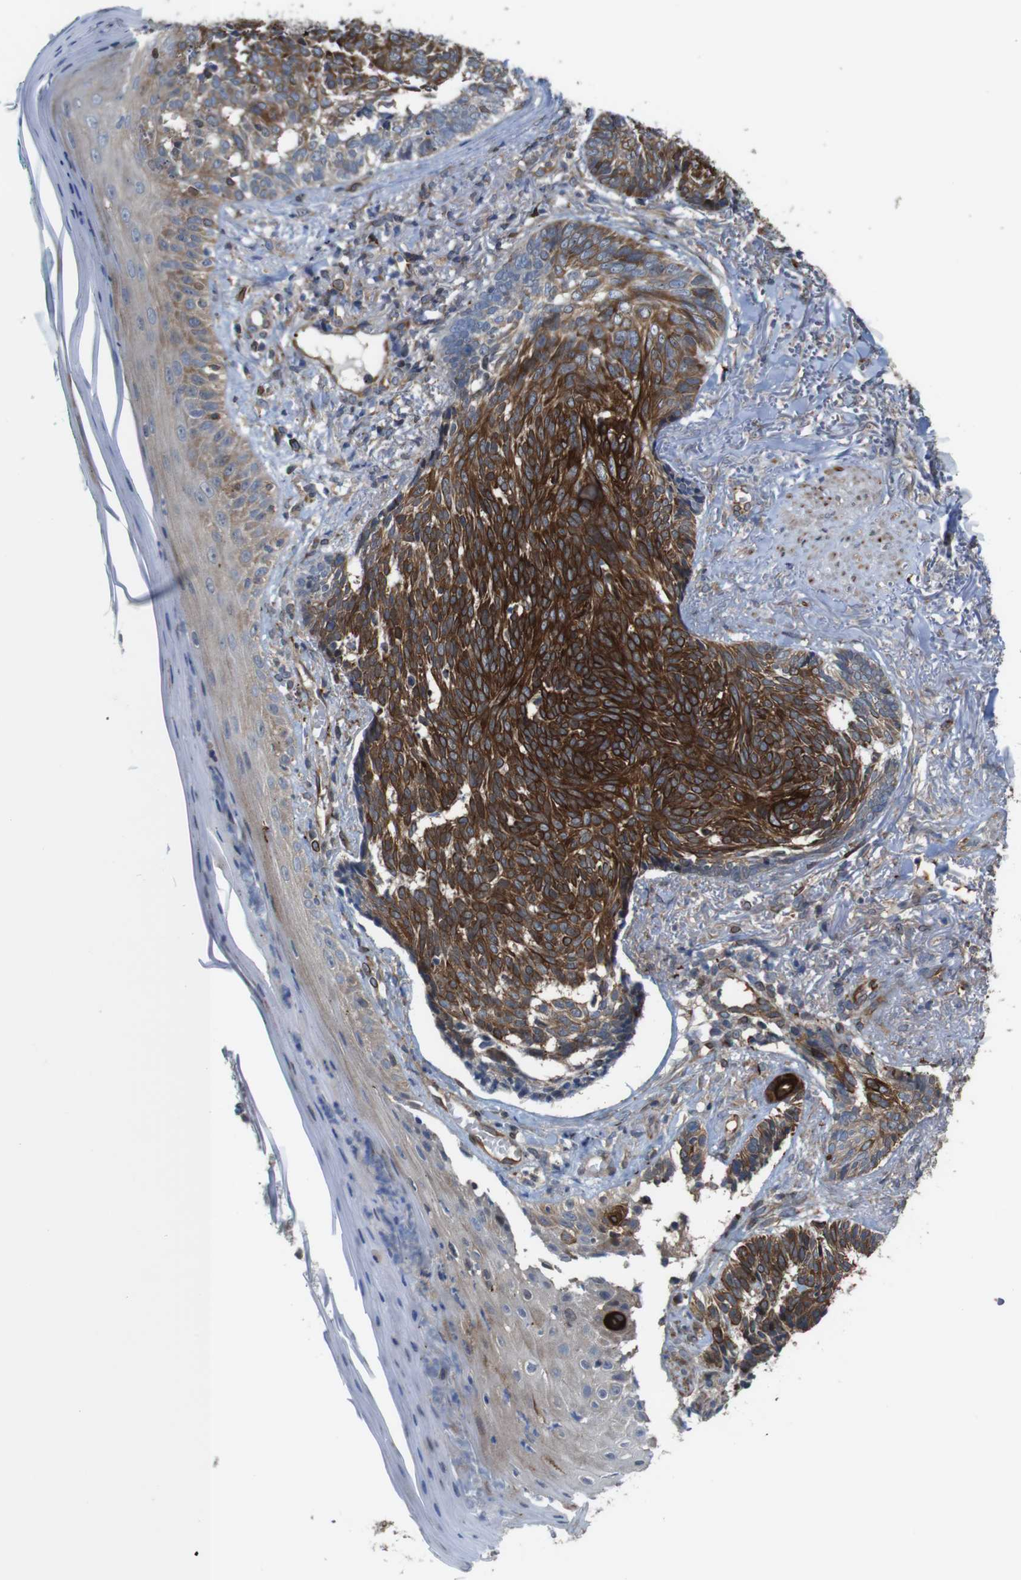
{"staining": {"intensity": "strong", "quantity": ">75%", "location": "cytoplasmic/membranous"}, "tissue": "skin cancer", "cell_type": "Tumor cells", "image_type": "cancer", "snomed": [{"axis": "morphology", "description": "Basal cell carcinoma"}, {"axis": "topography", "description": "Skin"}], "caption": "A brown stain shows strong cytoplasmic/membranous expression of a protein in skin basal cell carcinoma tumor cells.", "gene": "PCOLCE2", "patient": {"sex": "male", "age": 43}}